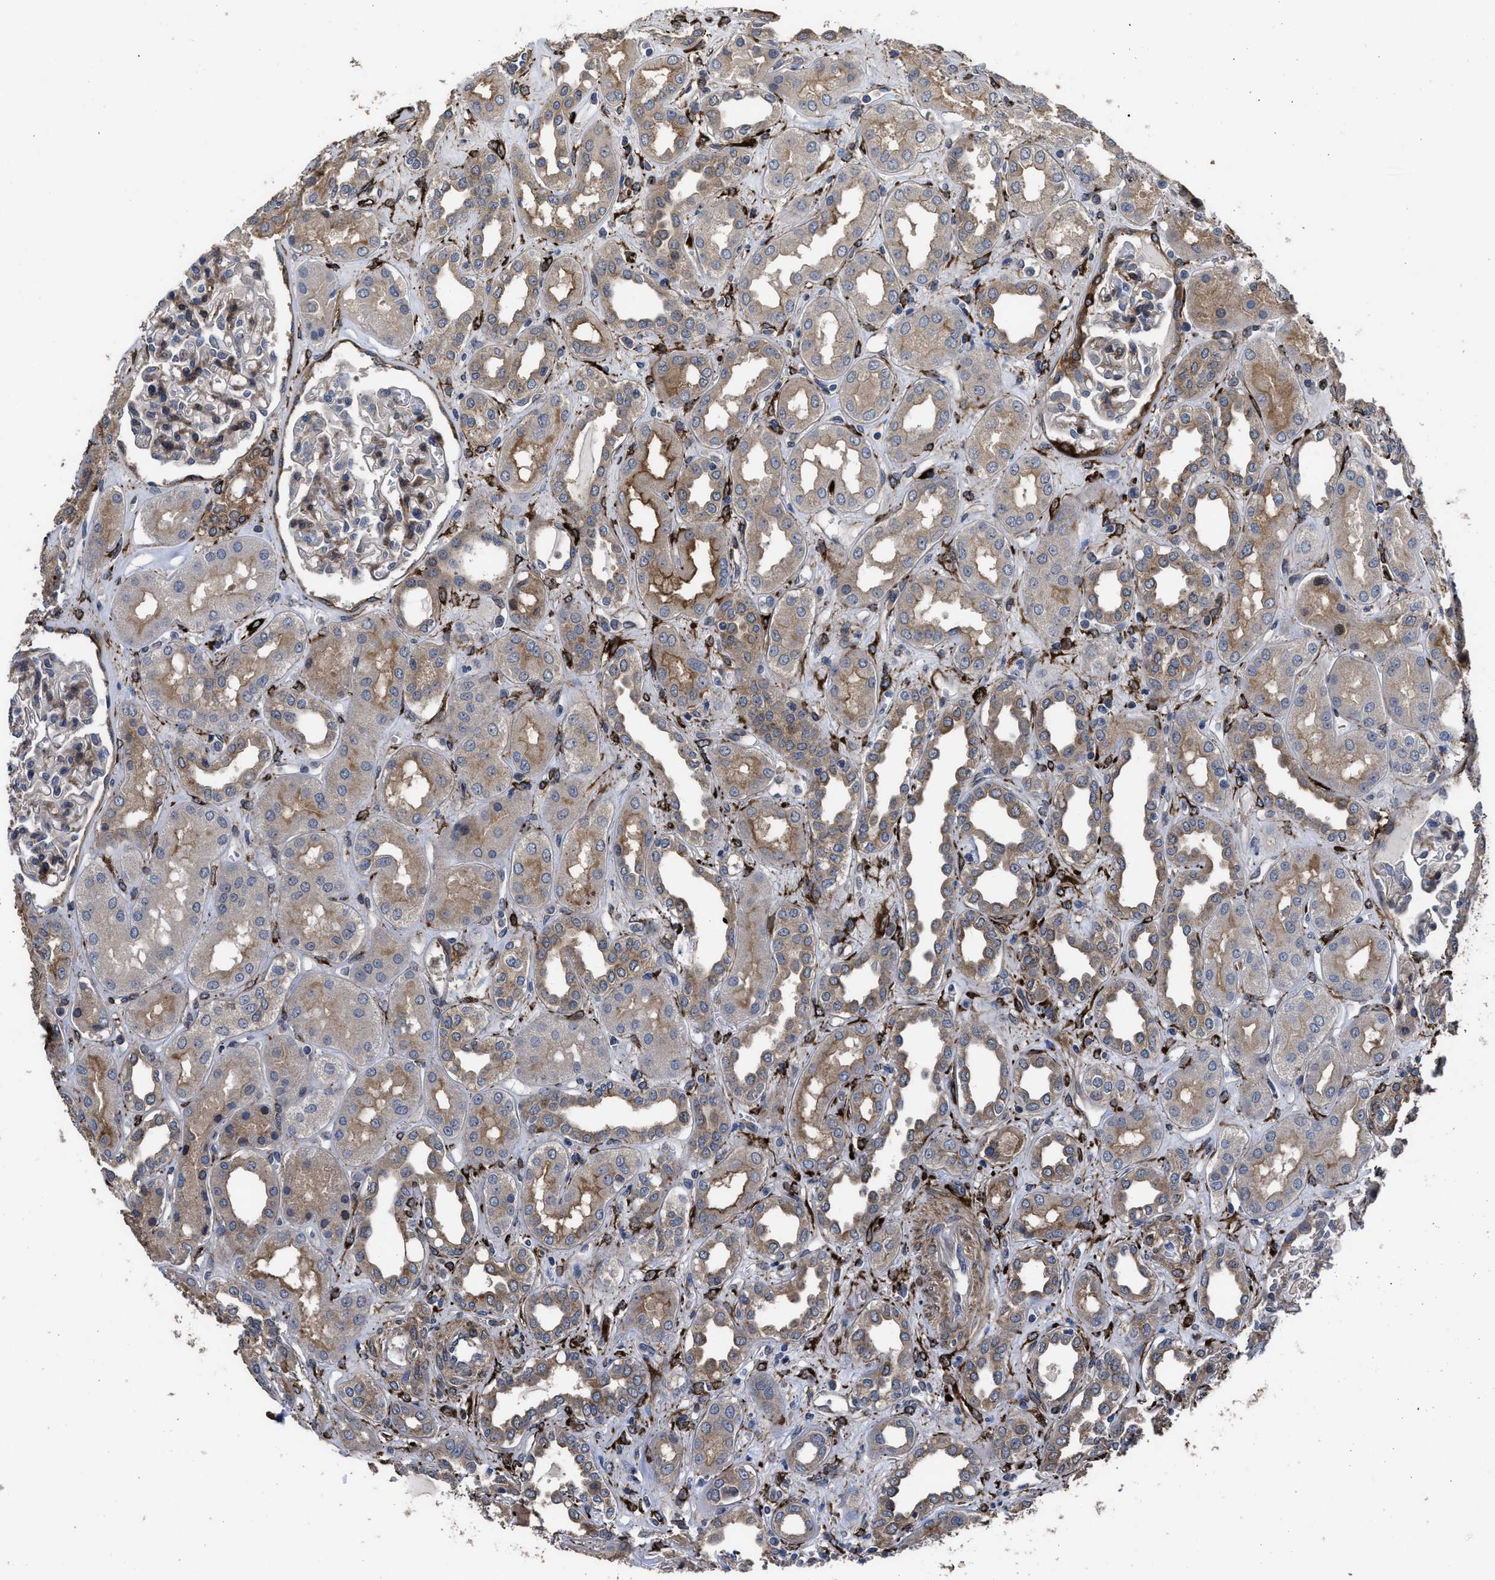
{"staining": {"intensity": "weak", "quantity": "<25%", "location": "cytoplasmic/membranous"}, "tissue": "kidney", "cell_type": "Cells in glomeruli", "image_type": "normal", "snomed": [{"axis": "morphology", "description": "Normal tissue, NOS"}, {"axis": "topography", "description": "Kidney"}], "caption": "Protein analysis of normal kidney shows no significant staining in cells in glomeruli. The staining was performed using DAB (3,3'-diaminobenzidine) to visualize the protein expression in brown, while the nuclei were stained in blue with hematoxylin (Magnification: 20x).", "gene": "SQLE", "patient": {"sex": "male", "age": 59}}